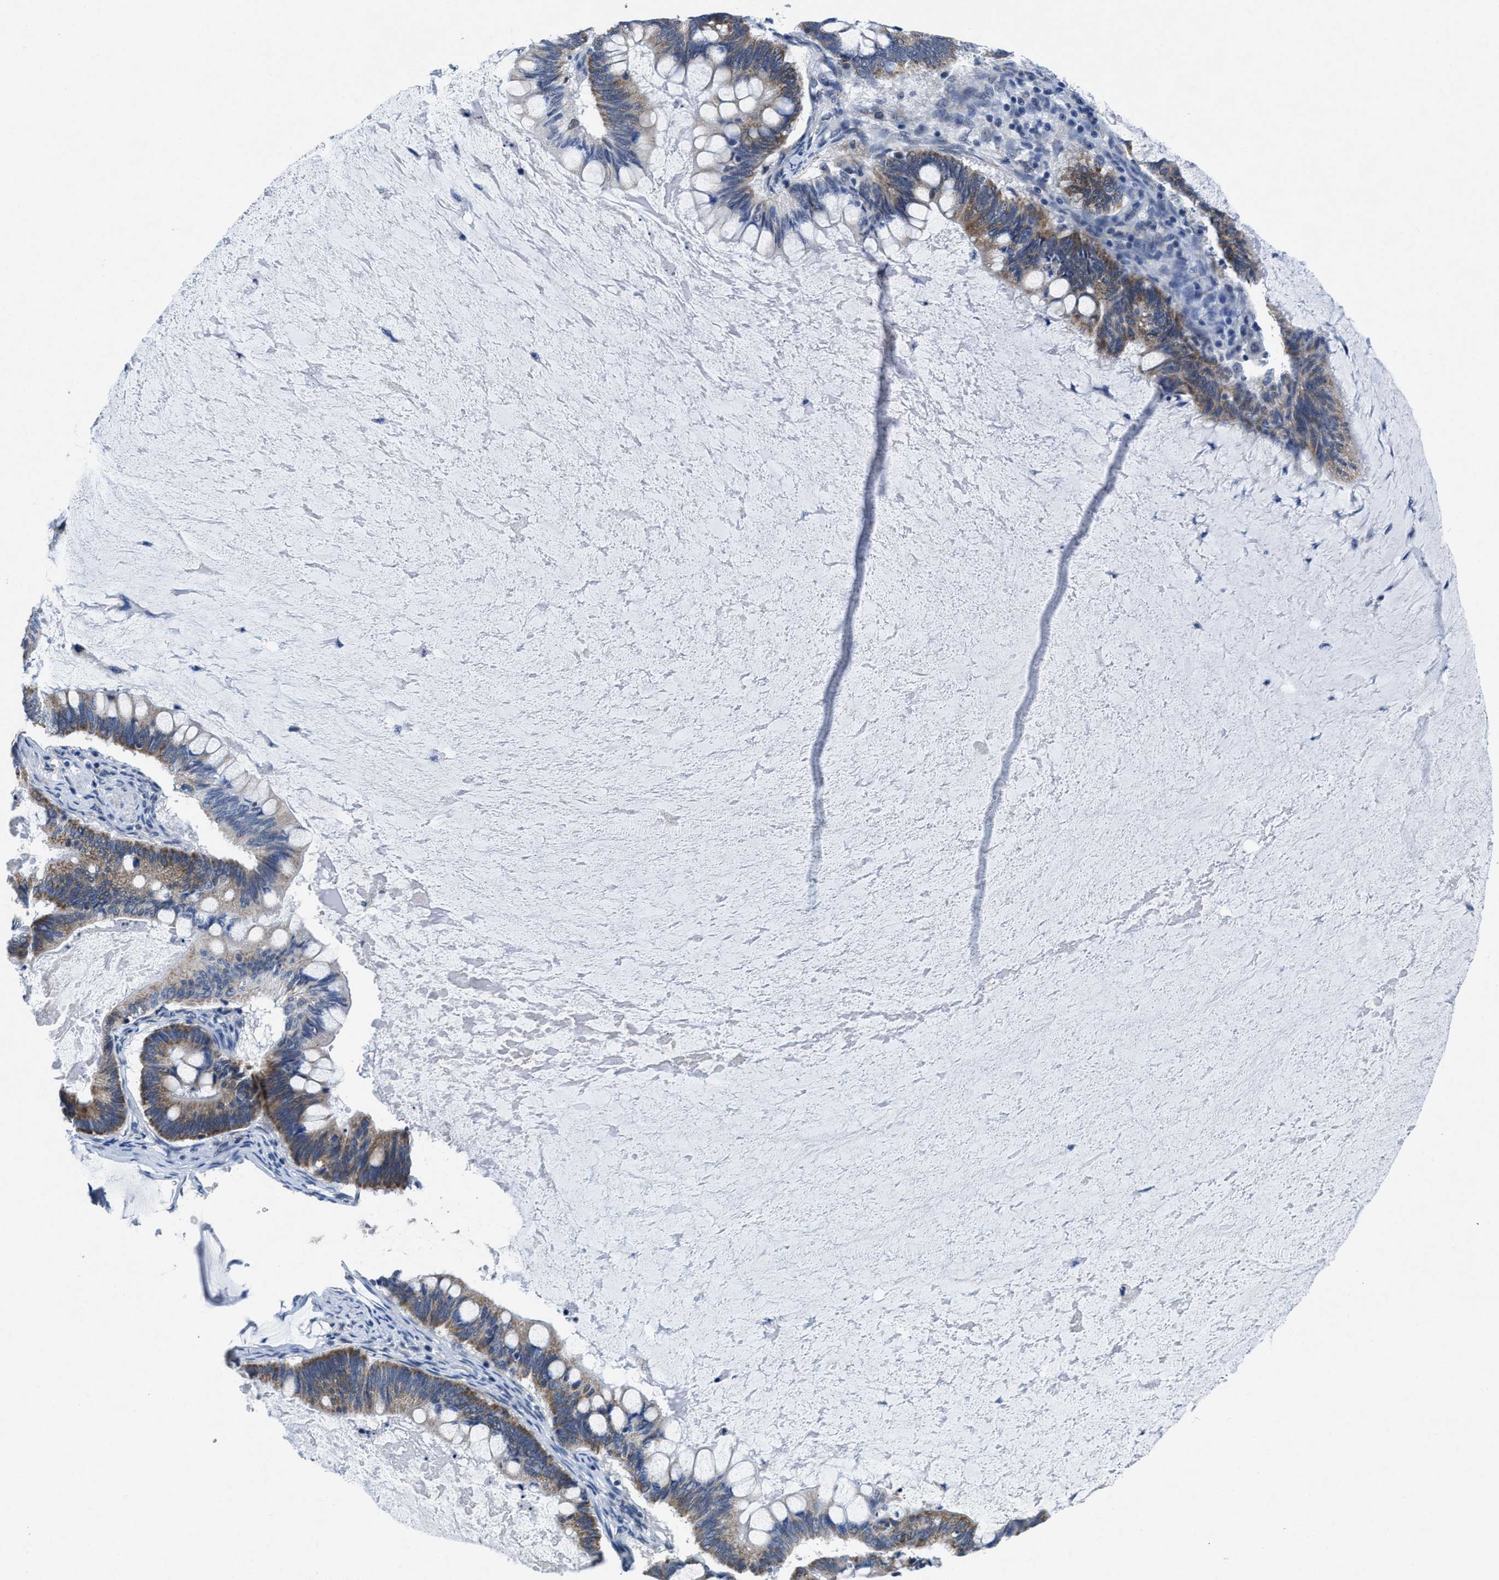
{"staining": {"intensity": "moderate", "quantity": "25%-75%", "location": "cytoplasmic/membranous"}, "tissue": "ovarian cancer", "cell_type": "Tumor cells", "image_type": "cancer", "snomed": [{"axis": "morphology", "description": "Cystadenocarcinoma, mucinous, NOS"}, {"axis": "topography", "description": "Ovary"}], "caption": "The photomicrograph shows staining of ovarian cancer, revealing moderate cytoplasmic/membranous protein staining (brown color) within tumor cells.", "gene": "ID3", "patient": {"sex": "female", "age": 61}}